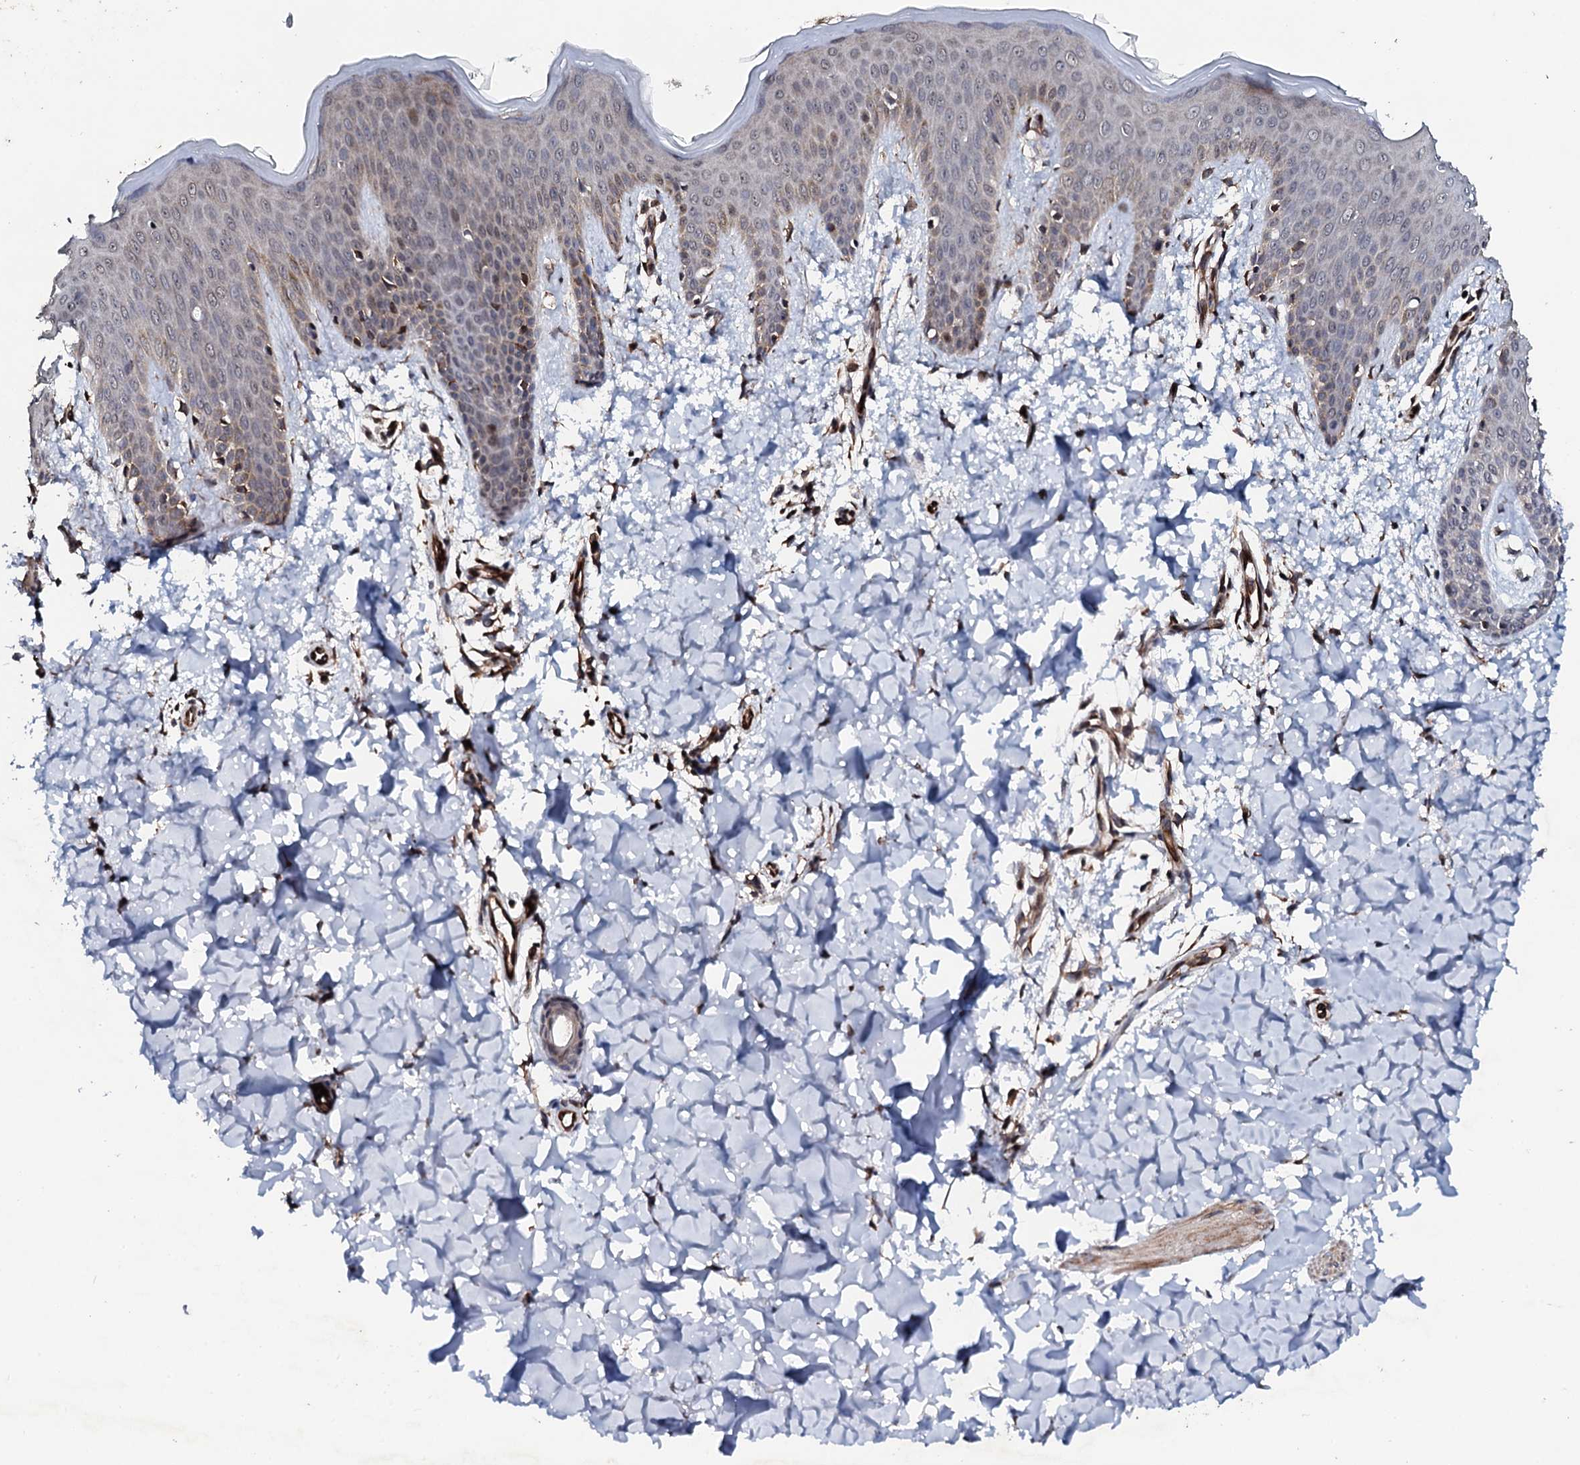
{"staining": {"intensity": "strong", "quantity": ">75%", "location": "cytoplasmic/membranous"}, "tissue": "skin", "cell_type": "Fibroblasts", "image_type": "normal", "snomed": [{"axis": "morphology", "description": "Normal tissue, NOS"}, {"axis": "topography", "description": "Skin"}], "caption": "IHC photomicrograph of normal skin stained for a protein (brown), which demonstrates high levels of strong cytoplasmic/membranous staining in approximately >75% of fibroblasts.", "gene": "FAM111A", "patient": {"sex": "male", "age": 36}}